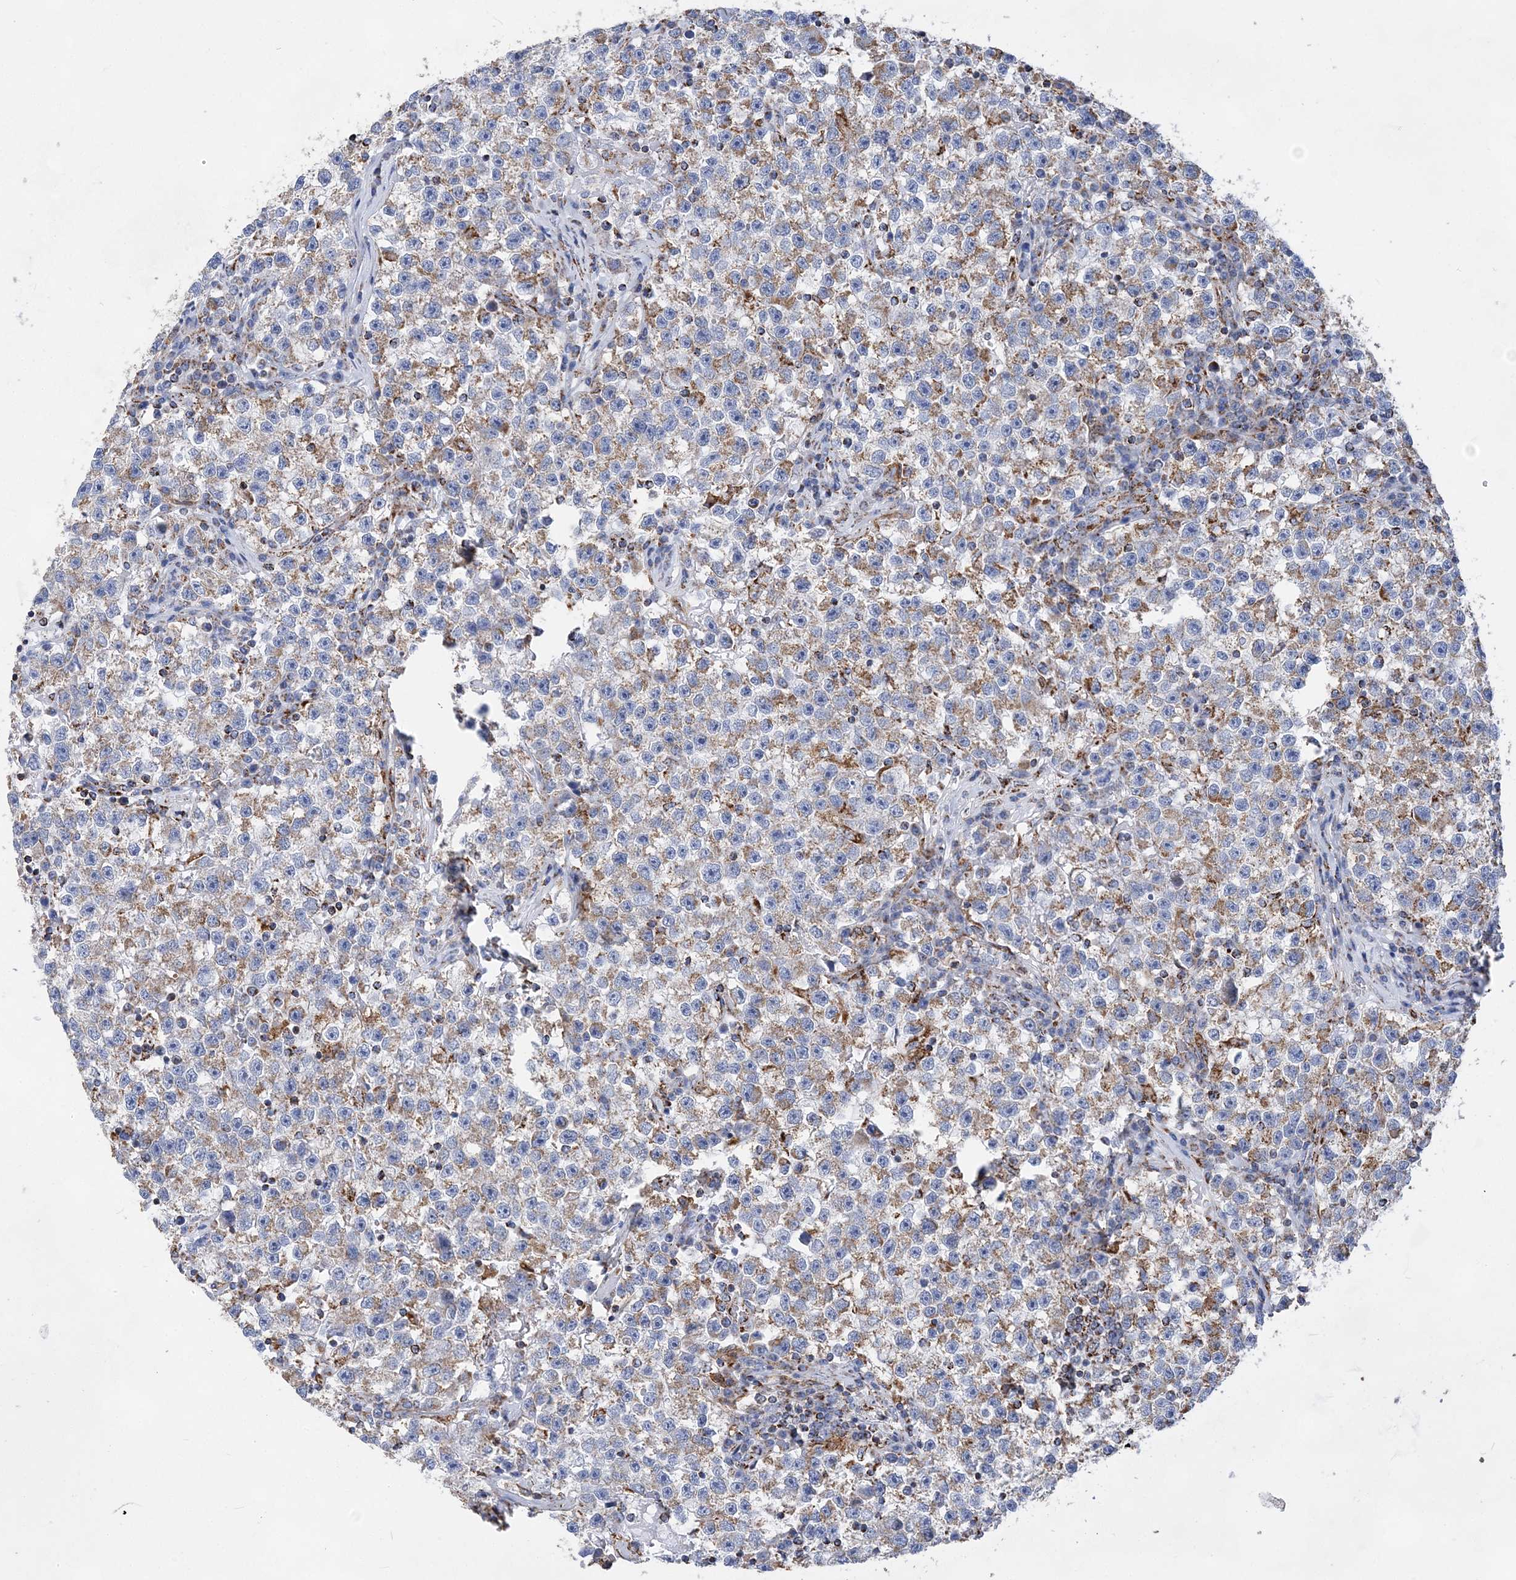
{"staining": {"intensity": "moderate", "quantity": "25%-75%", "location": "cytoplasmic/membranous"}, "tissue": "testis cancer", "cell_type": "Tumor cells", "image_type": "cancer", "snomed": [{"axis": "morphology", "description": "Seminoma, NOS"}, {"axis": "topography", "description": "Testis"}], "caption": "Human testis cancer stained with a protein marker displays moderate staining in tumor cells.", "gene": "ACOT9", "patient": {"sex": "male", "age": 22}}